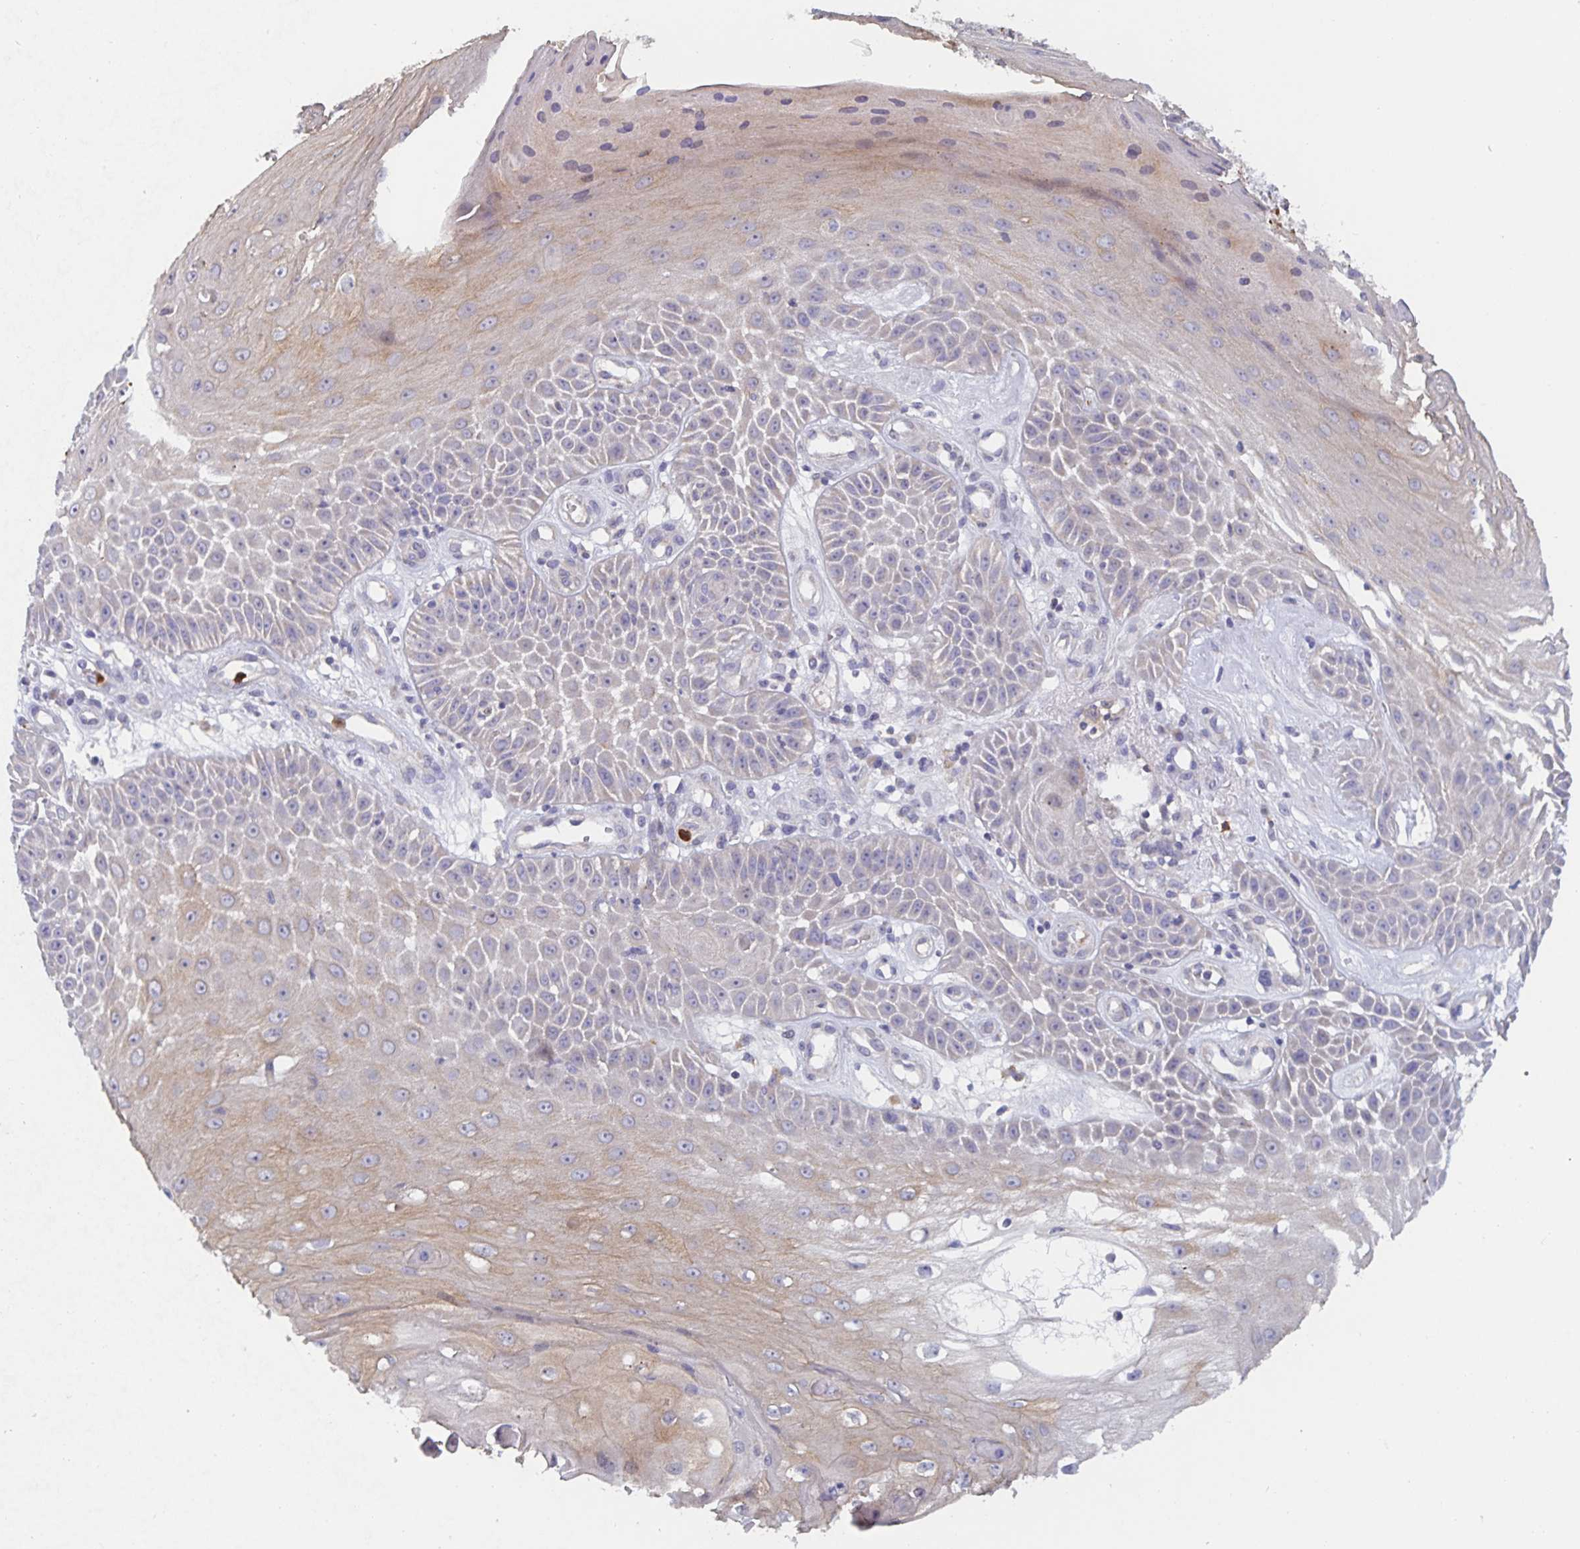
{"staining": {"intensity": "weak", "quantity": "25%-75%", "location": "cytoplasmic/membranous"}, "tissue": "skin cancer", "cell_type": "Tumor cells", "image_type": "cancer", "snomed": [{"axis": "morphology", "description": "Squamous cell carcinoma, NOS"}, {"axis": "topography", "description": "Skin"}], "caption": "Brown immunohistochemical staining in skin cancer (squamous cell carcinoma) demonstrates weak cytoplasmic/membranous expression in approximately 25%-75% of tumor cells. Nuclei are stained in blue.", "gene": "CDC42BPG", "patient": {"sex": "male", "age": 70}}